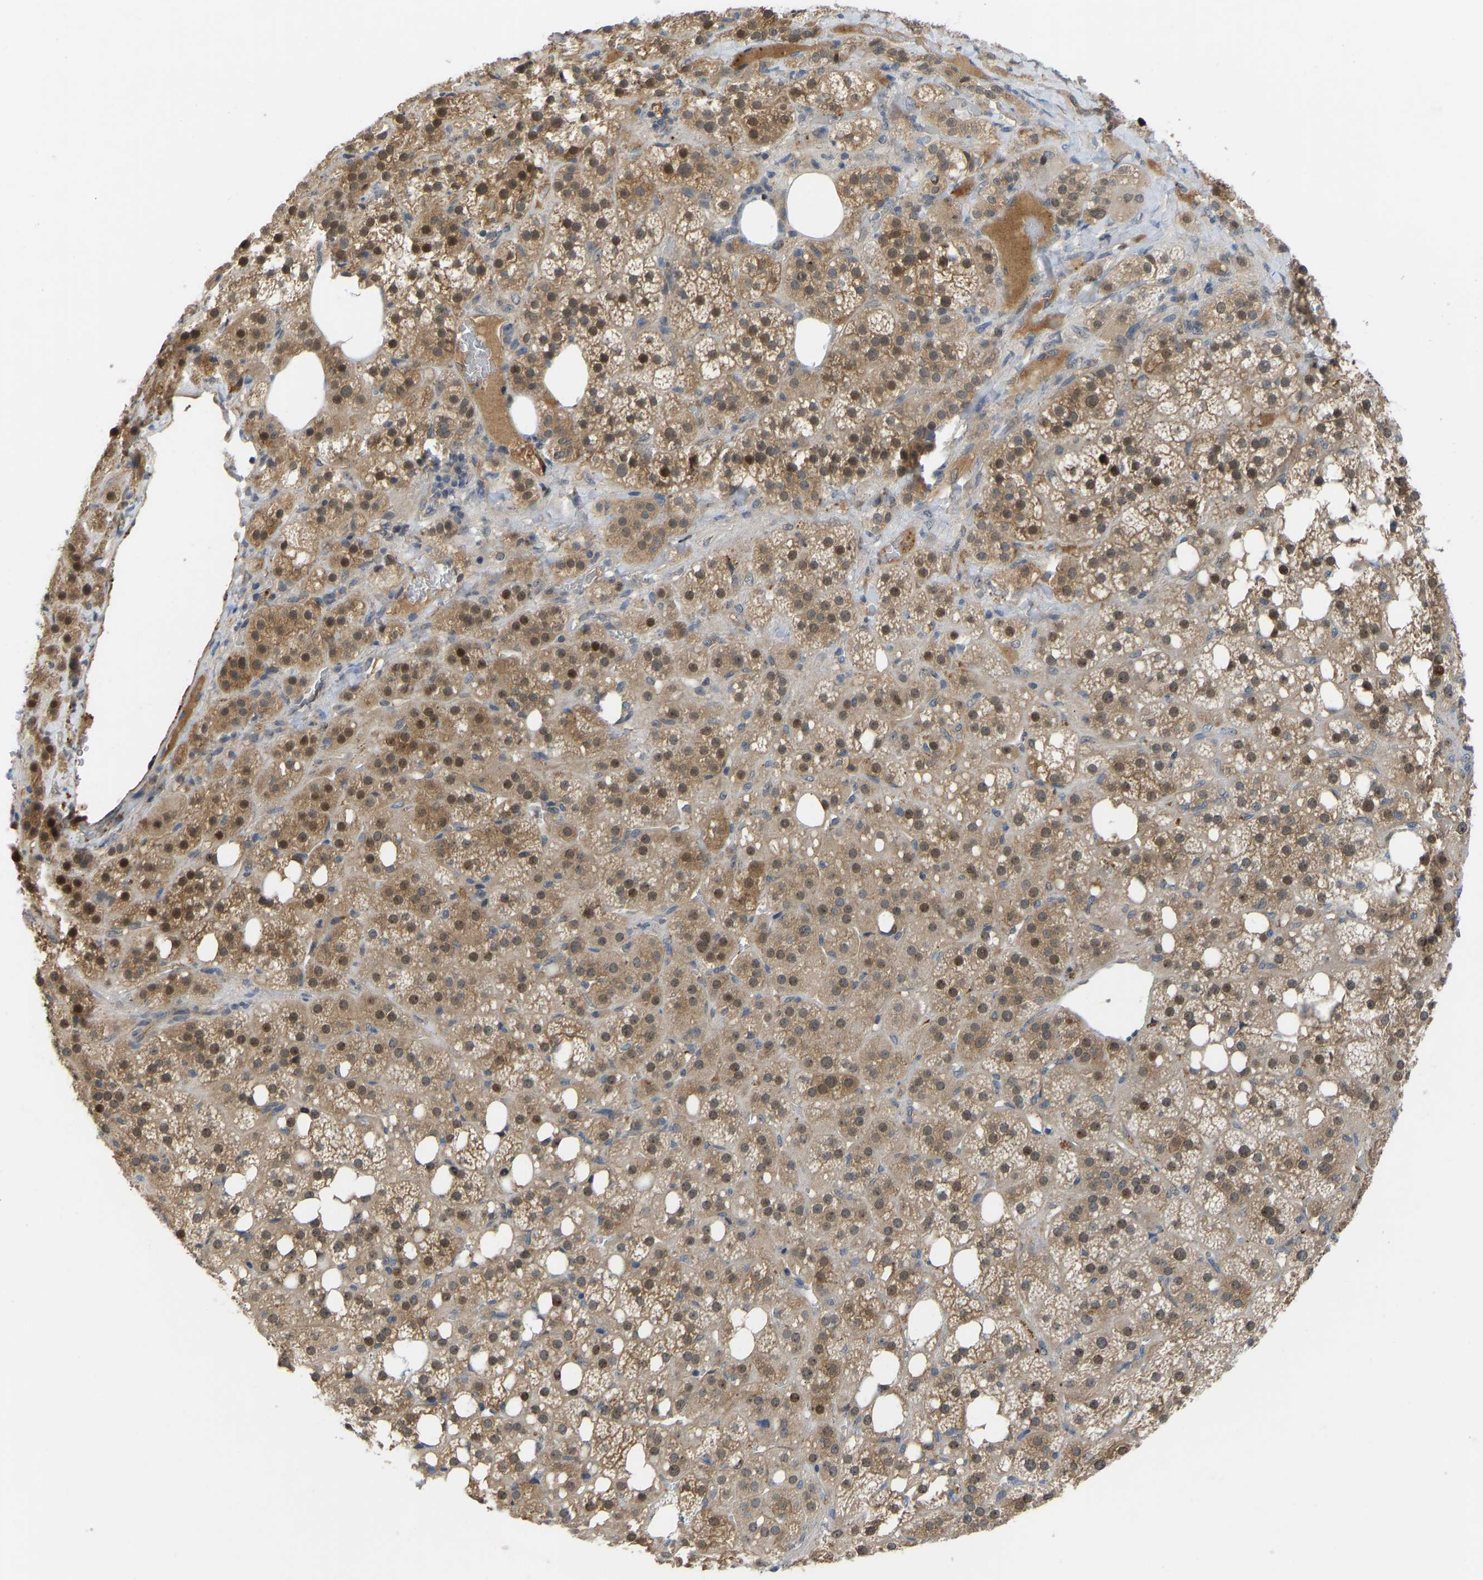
{"staining": {"intensity": "moderate", "quantity": ">75%", "location": "cytoplasmic/membranous,nuclear"}, "tissue": "adrenal gland", "cell_type": "Glandular cells", "image_type": "normal", "snomed": [{"axis": "morphology", "description": "Normal tissue, NOS"}, {"axis": "topography", "description": "Adrenal gland"}], "caption": "An immunohistochemistry photomicrograph of normal tissue is shown. Protein staining in brown labels moderate cytoplasmic/membranous,nuclear positivity in adrenal gland within glandular cells.", "gene": "ZNF251", "patient": {"sex": "female", "age": 59}}